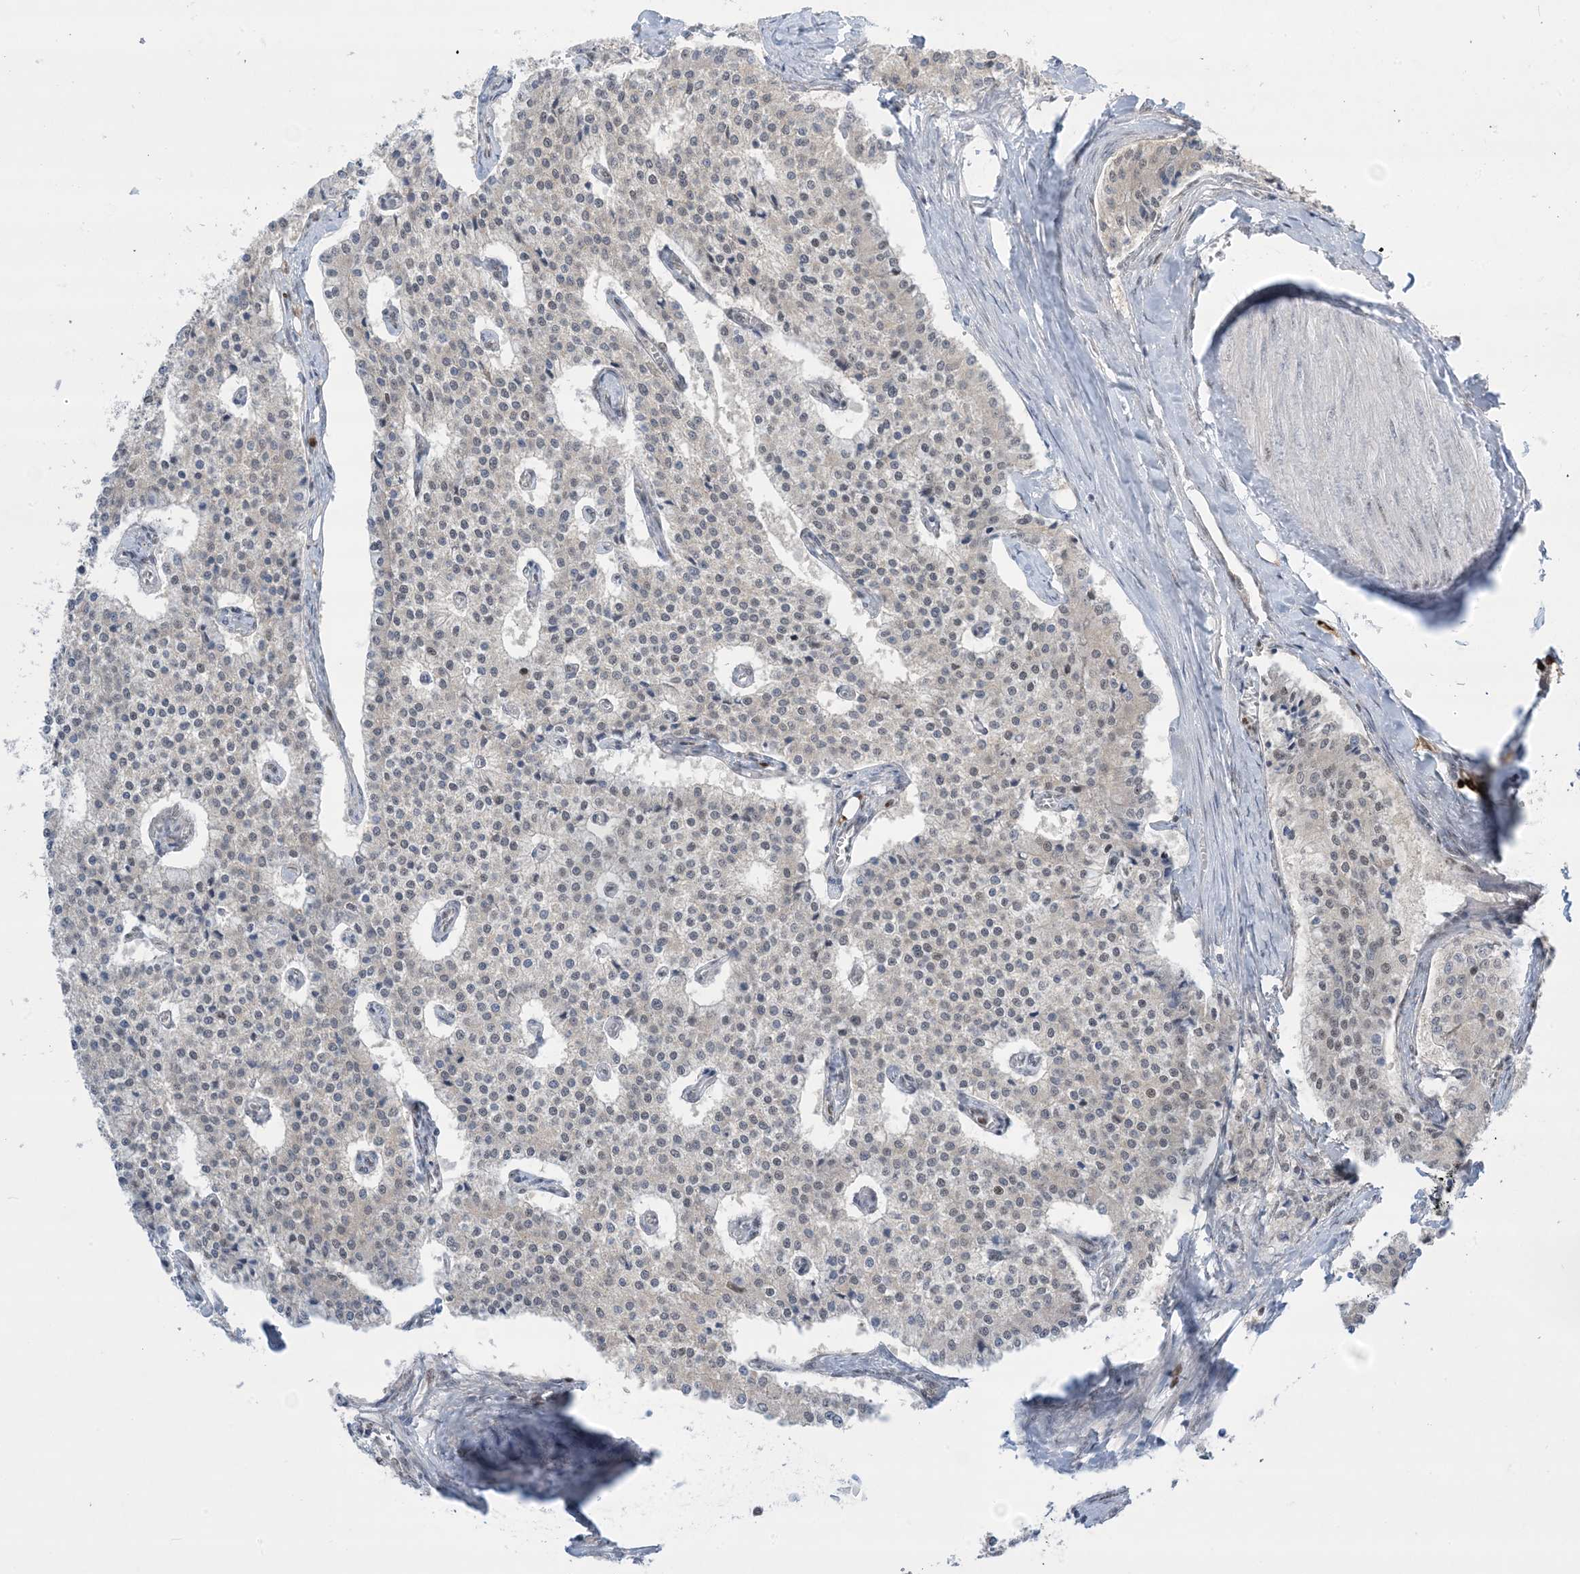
{"staining": {"intensity": "negative", "quantity": "none", "location": "none"}, "tissue": "carcinoid", "cell_type": "Tumor cells", "image_type": "cancer", "snomed": [{"axis": "morphology", "description": "Carcinoid, malignant, NOS"}, {"axis": "topography", "description": "Colon"}], "caption": "An image of human malignant carcinoid is negative for staining in tumor cells. Nuclei are stained in blue.", "gene": "TFPT", "patient": {"sex": "female", "age": 52}}